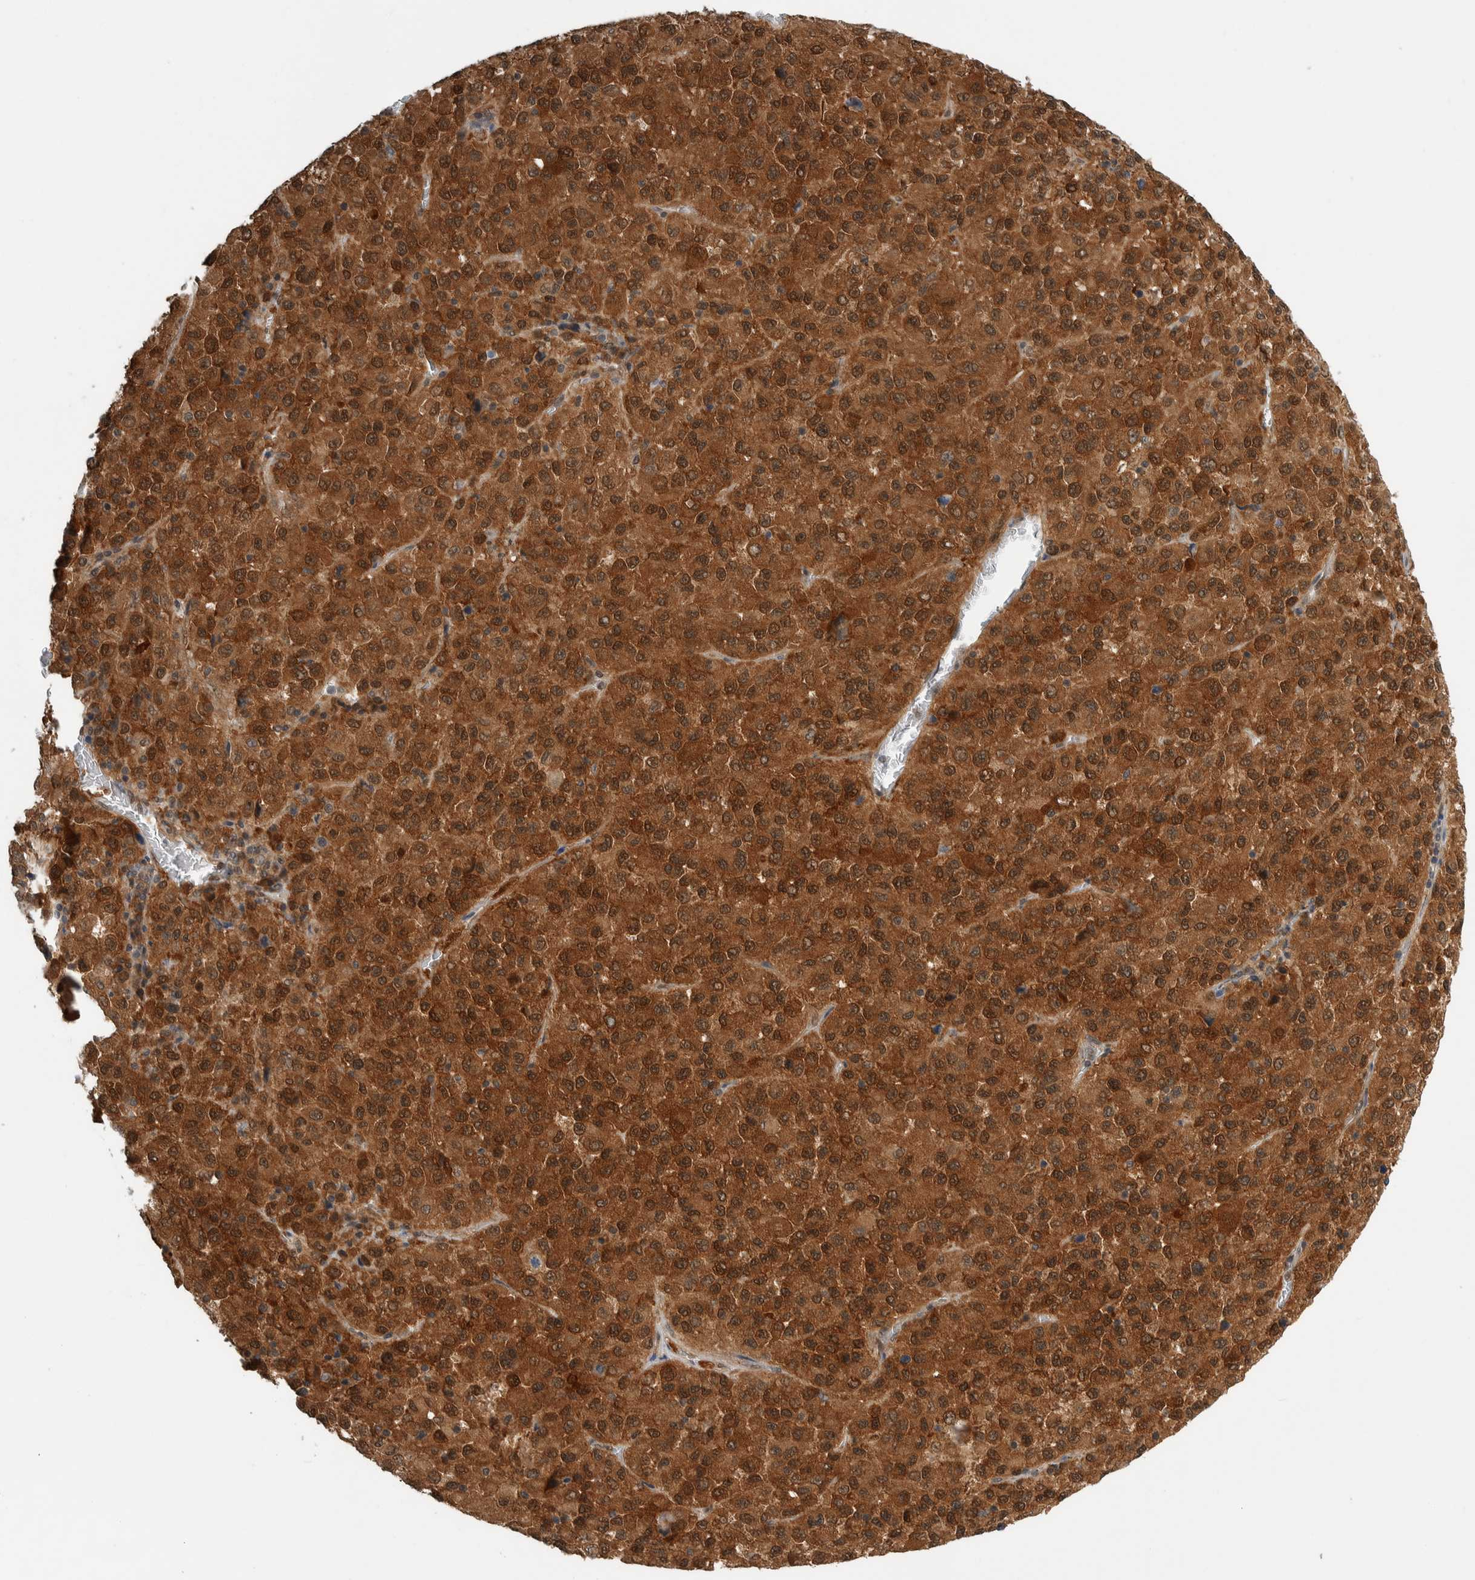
{"staining": {"intensity": "strong", "quantity": ">75%", "location": "cytoplasmic/membranous,nuclear"}, "tissue": "melanoma", "cell_type": "Tumor cells", "image_type": "cancer", "snomed": [{"axis": "morphology", "description": "Malignant melanoma, Metastatic site"}, {"axis": "topography", "description": "Lung"}], "caption": "Human melanoma stained for a protein (brown) reveals strong cytoplasmic/membranous and nuclear positive positivity in about >75% of tumor cells.", "gene": "CCDC43", "patient": {"sex": "male", "age": 64}}